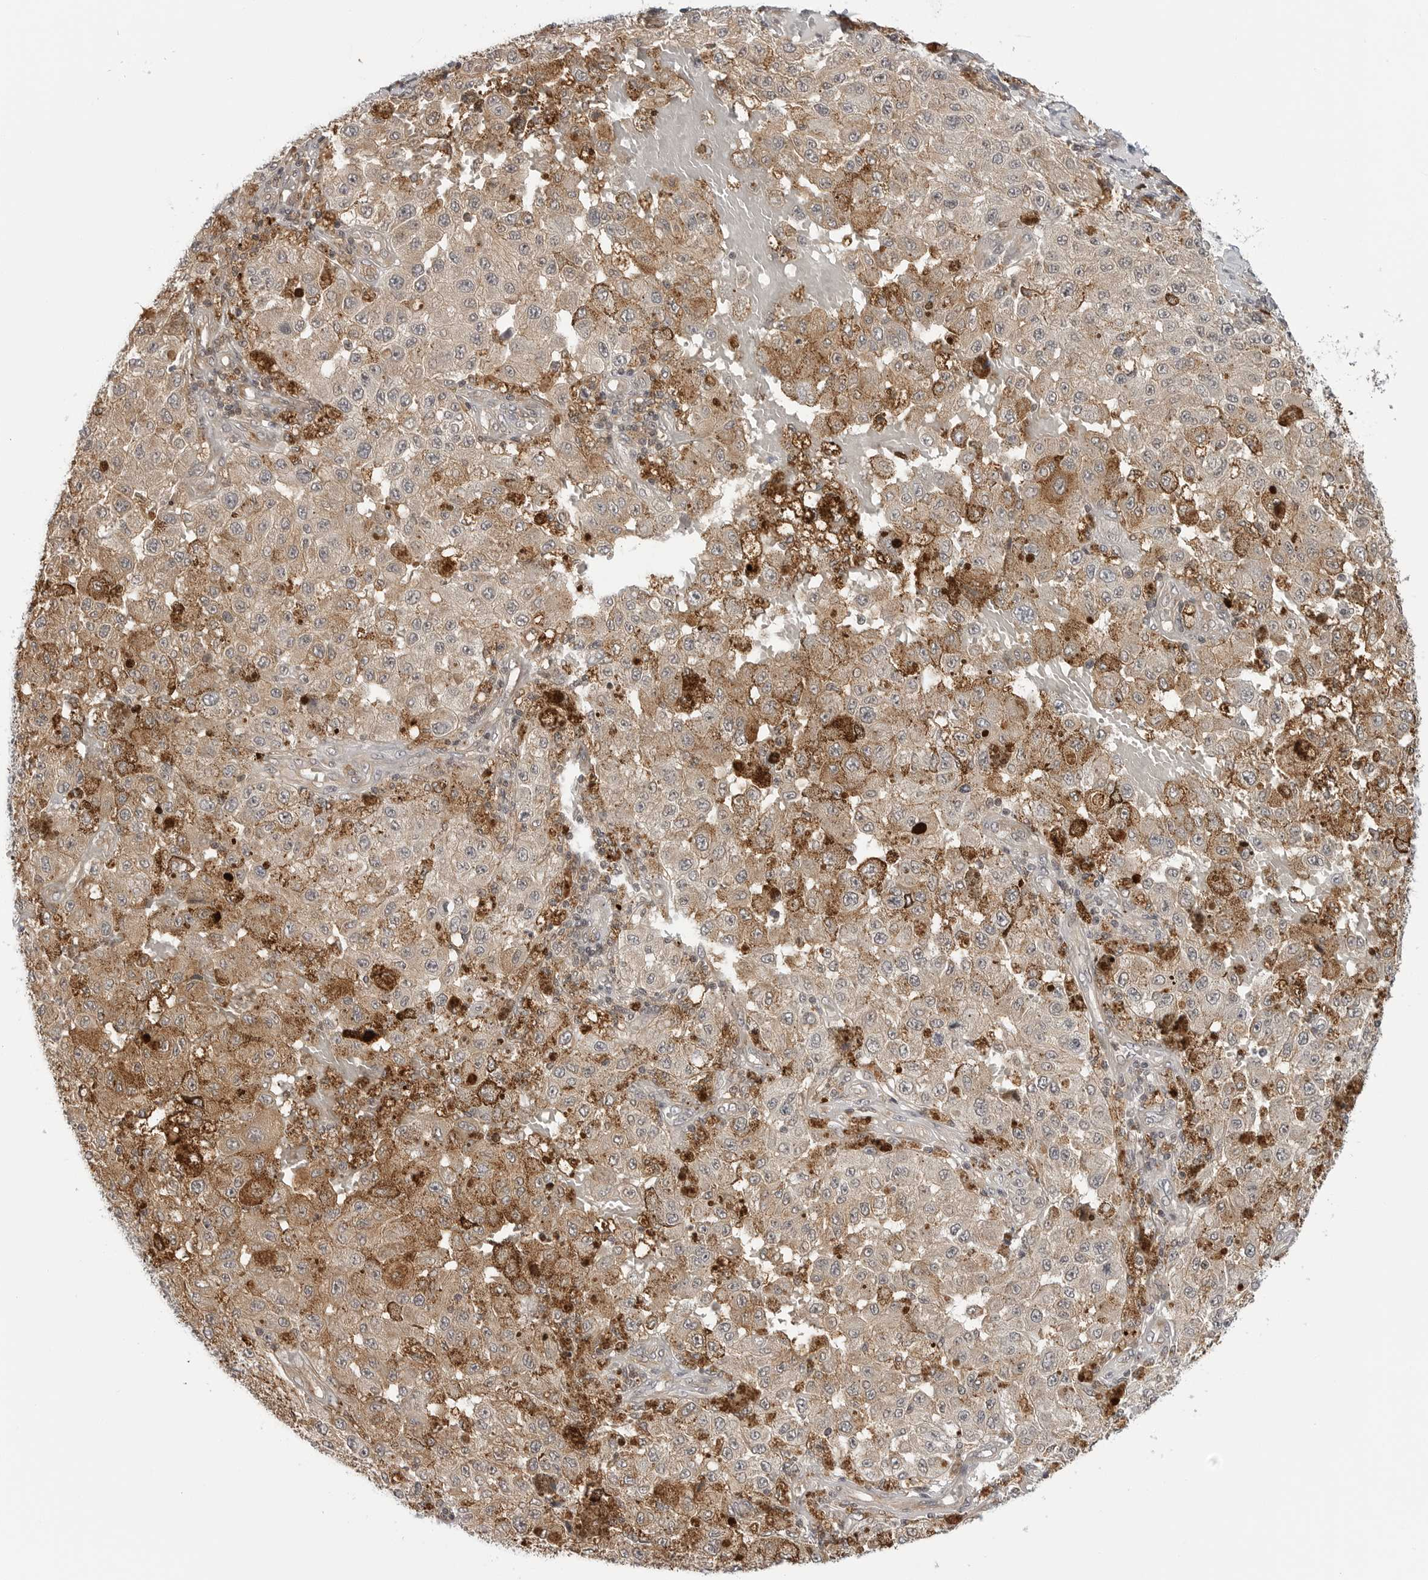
{"staining": {"intensity": "moderate", "quantity": ">75%", "location": "cytoplasmic/membranous"}, "tissue": "melanoma", "cell_type": "Tumor cells", "image_type": "cancer", "snomed": [{"axis": "morphology", "description": "Malignant melanoma, NOS"}, {"axis": "topography", "description": "Skin"}], "caption": "This histopathology image displays IHC staining of melanoma, with medium moderate cytoplasmic/membranous staining in about >75% of tumor cells.", "gene": "STXBP3", "patient": {"sex": "female", "age": 64}}